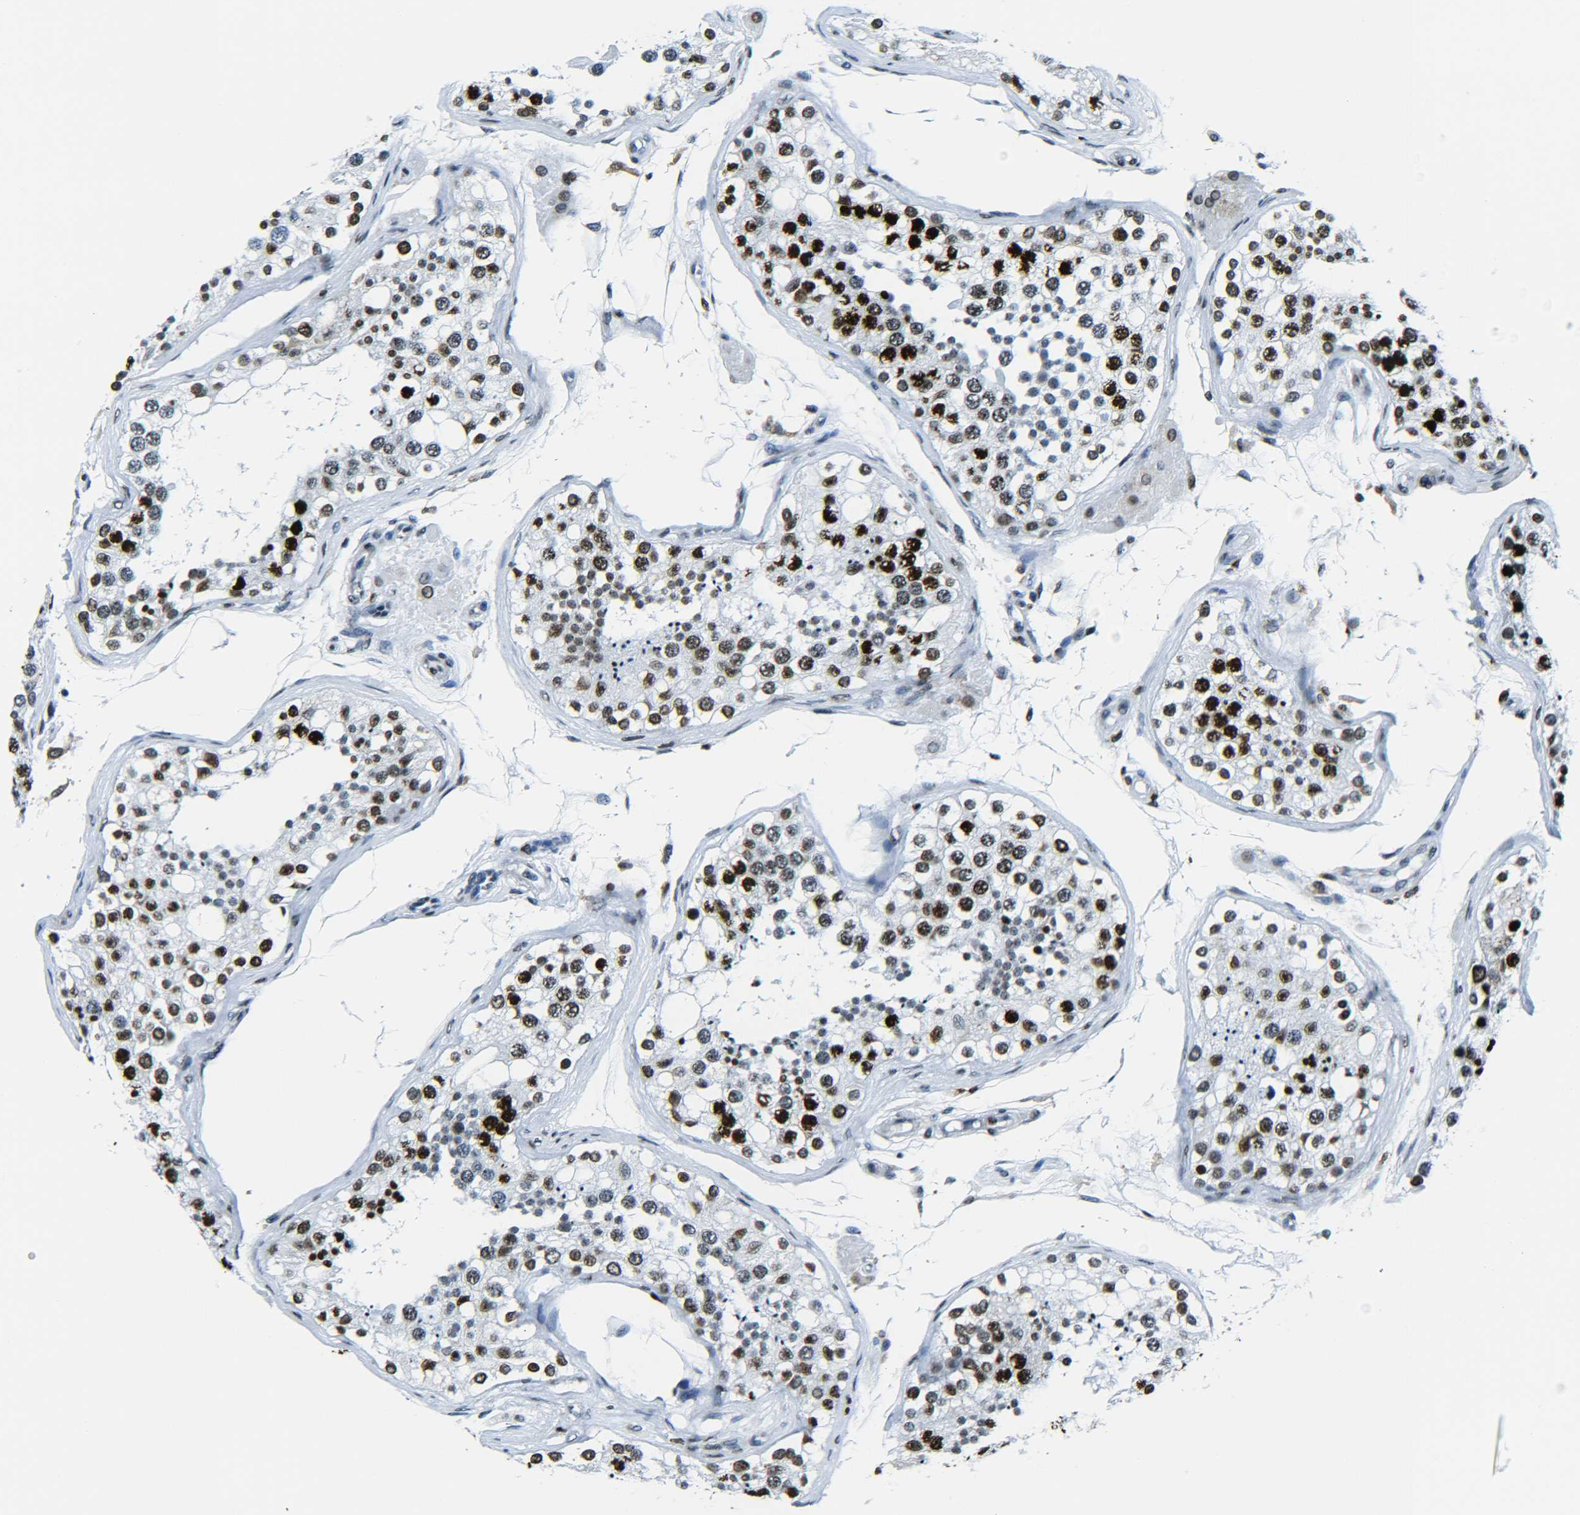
{"staining": {"intensity": "strong", "quantity": ">75%", "location": "nuclear"}, "tissue": "testis", "cell_type": "Cells in seminiferous ducts", "image_type": "normal", "snomed": [{"axis": "morphology", "description": "Normal tissue, NOS"}, {"axis": "topography", "description": "Testis"}], "caption": "Human testis stained for a protein (brown) exhibits strong nuclear positive positivity in about >75% of cells in seminiferous ducts.", "gene": "H2AX", "patient": {"sex": "male", "age": 68}}